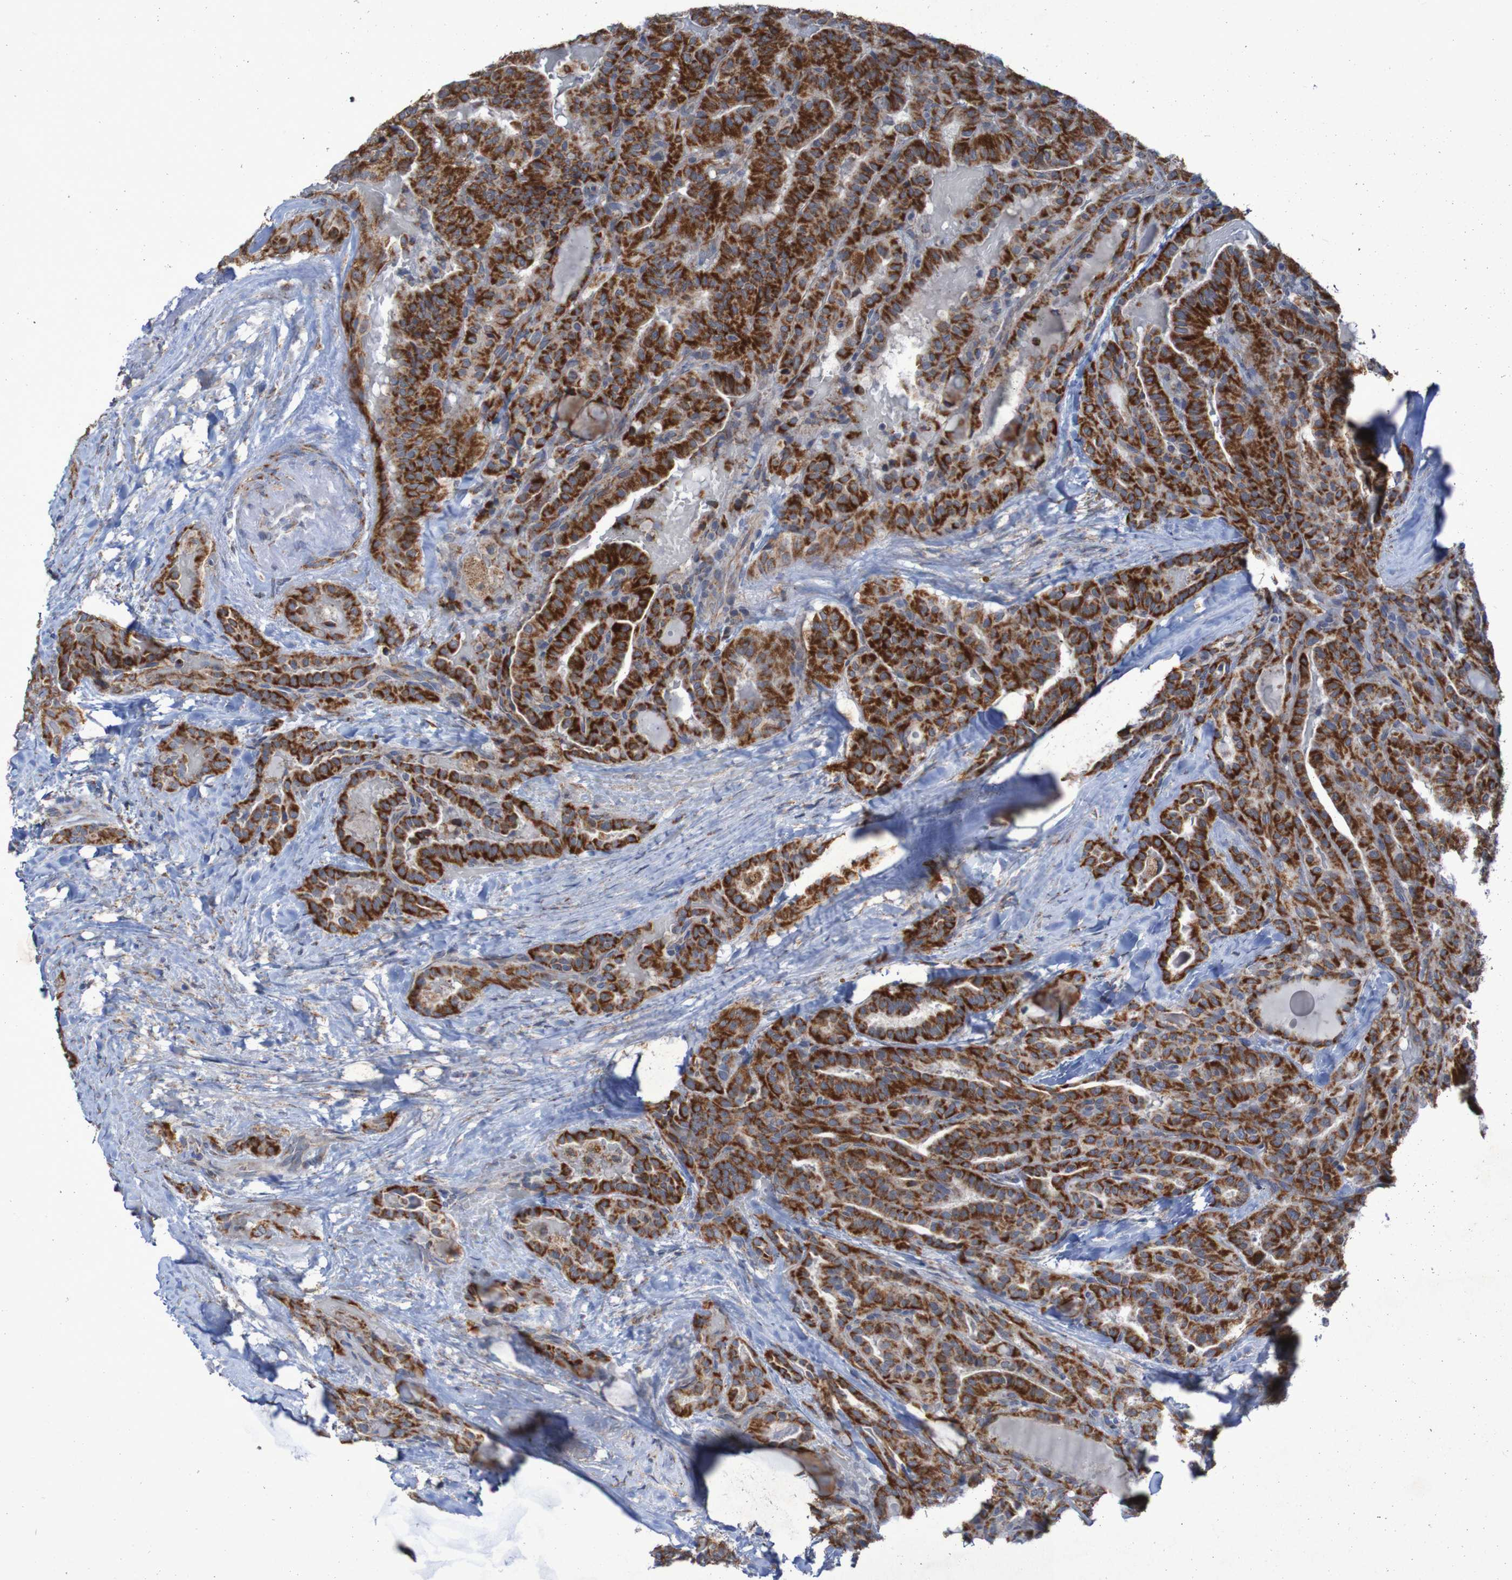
{"staining": {"intensity": "strong", "quantity": ">75%", "location": "cytoplasmic/membranous"}, "tissue": "thyroid cancer", "cell_type": "Tumor cells", "image_type": "cancer", "snomed": [{"axis": "morphology", "description": "Papillary adenocarcinoma, NOS"}, {"axis": "topography", "description": "Thyroid gland"}], "caption": "This photomicrograph displays thyroid papillary adenocarcinoma stained with IHC to label a protein in brown. The cytoplasmic/membranous of tumor cells show strong positivity for the protein. Nuclei are counter-stained blue.", "gene": "CCDC51", "patient": {"sex": "male", "age": 77}}